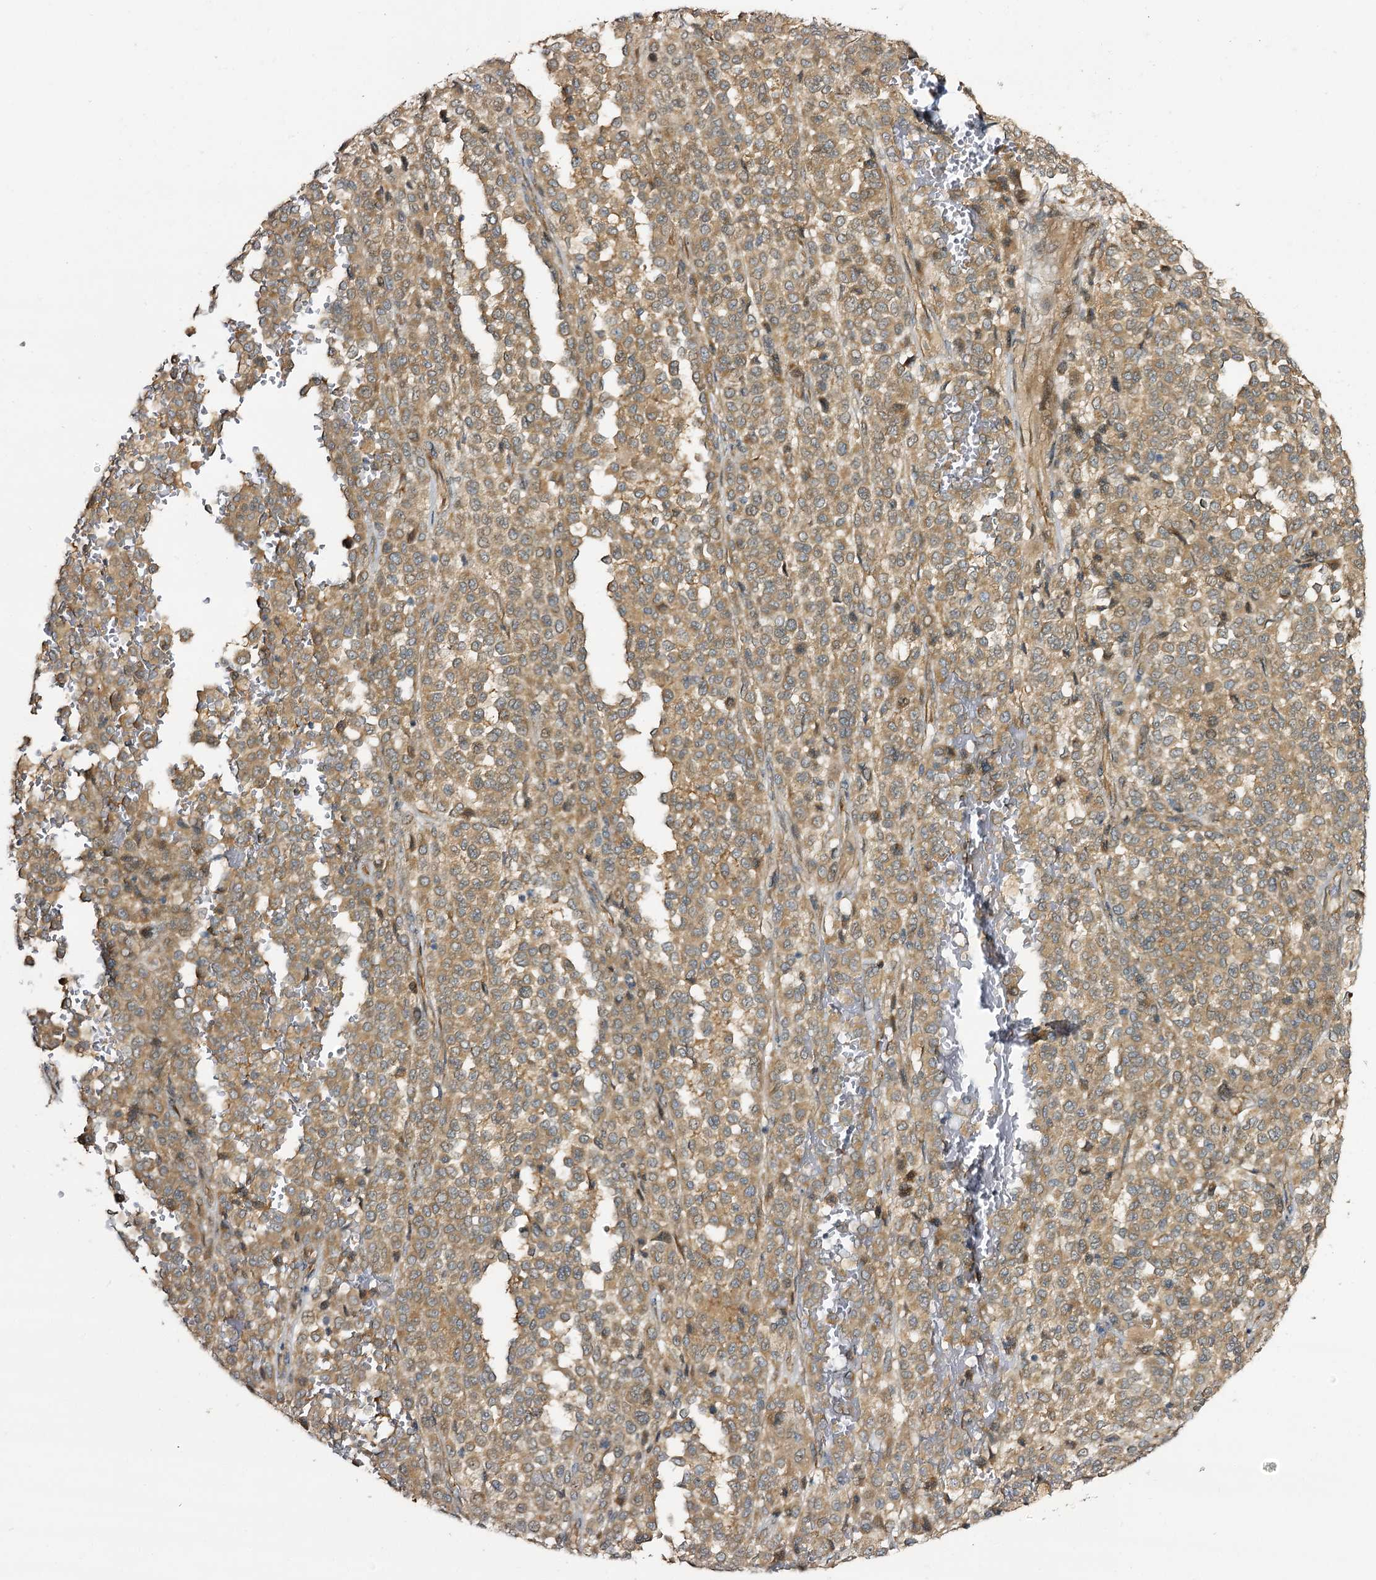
{"staining": {"intensity": "moderate", "quantity": ">75%", "location": "cytoplasmic/membranous"}, "tissue": "melanoma", "cell_type": "Tumor cells", "image_type": "cancer", "snomed": [{"axis": "morphology", "description": "Malignant melanoma, Metastatic site"}, {"axis": "topography", "description": "Pancreas"}], "caption": "Human malignant melanoma (metastatic site) stained with a protein marker displays moderate staining in tumor cells.", "gene": "C11orf80", "patient": {"sex": "female", "age": 30}}